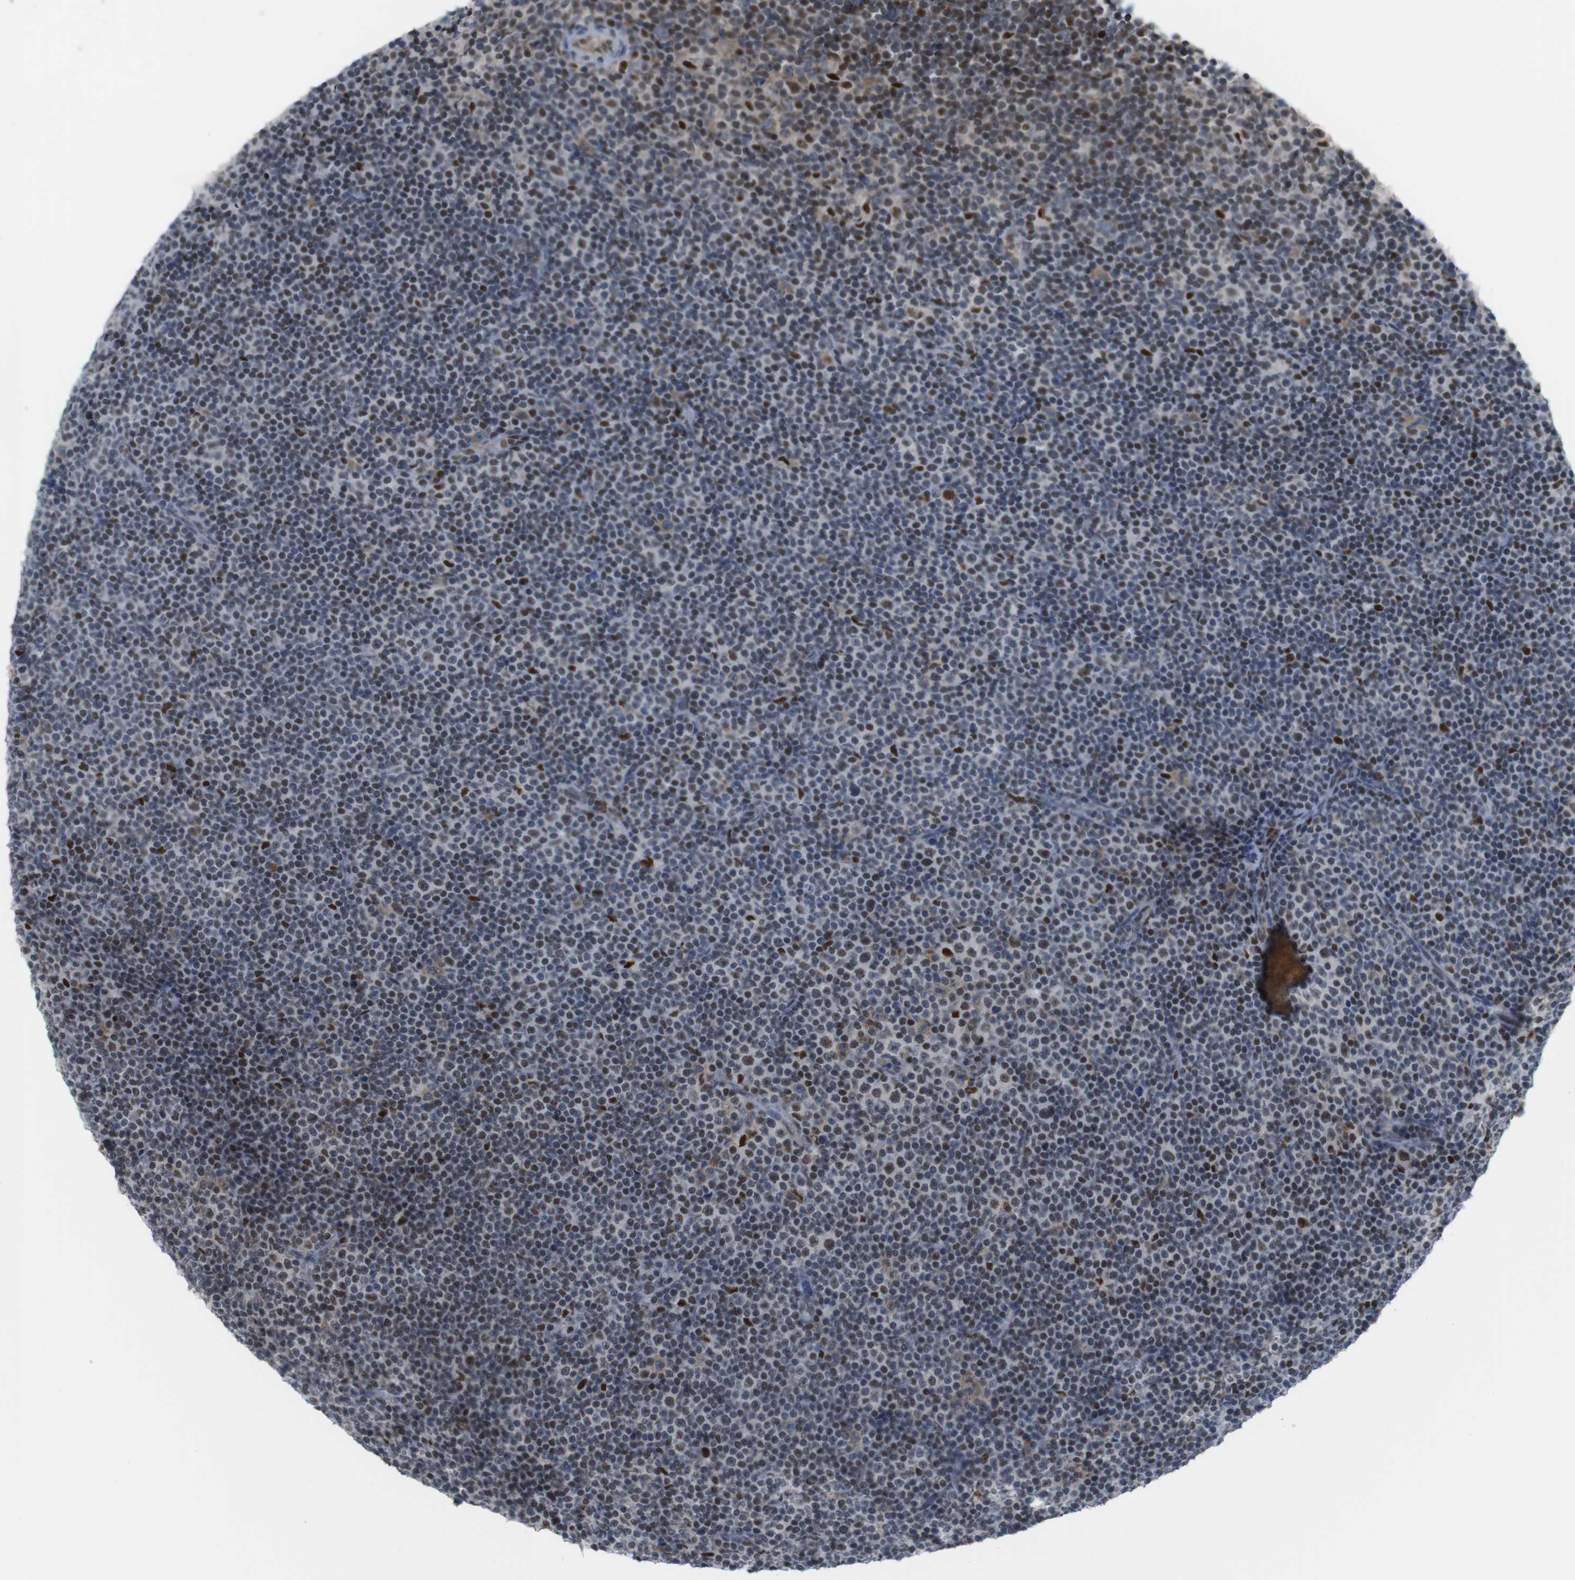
{"staining": {"intensity": "moderate", "quantity": "<25%", "location": "nuclear"}, "tissue": "lymphoma", "cell_type": "Tumor cells", "image_type": "cancer", "snomed": [{"axis": "morphology", "description": "Malignant lymphoma, non-Hodgkin's type, Low grade"}, {"axis": "topography", "description": "Lymph node"}], "caption": "Human lymphoma stained with a protein marker exhibits moderate staining in tumor cells.", "gene": "SUB1", "patient": {"sex": "female", "age": 67}}